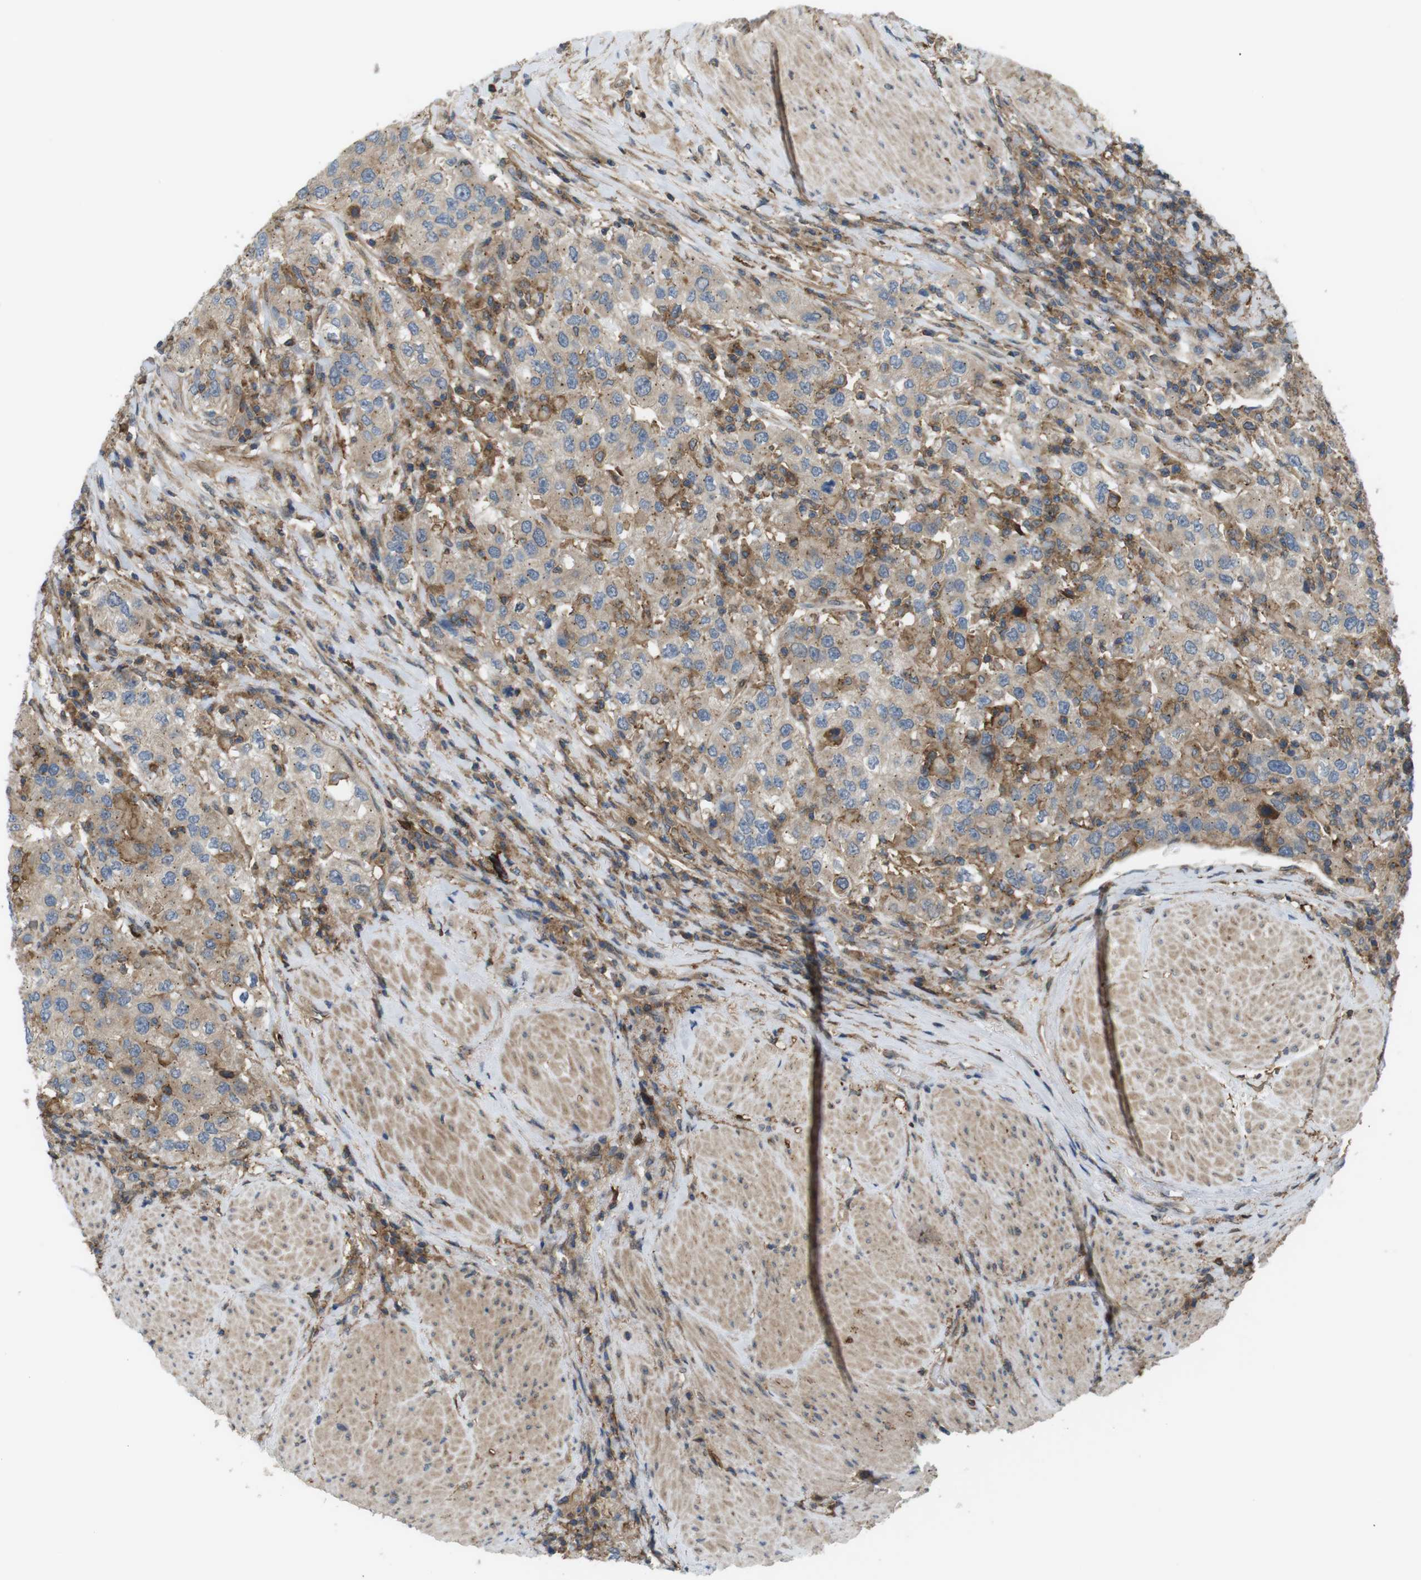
{"staining": {"intensity": "weak", "quantity": ">75%", "location": "cytoplasmic/membranous"}, "tissue": "urothelial cancer", "cell_type": "Tumor cells", "image_type": "cancer", "snomed": [{"axis": "morphology", "description": "Urothelial carcinoma, High grade"}, {"axis": "topography", "description": "Urinary bladder"}], "caption": "Brown immunohistochemical staining in urothelial cancer reveals weak cytoplasmic/membranous positivity in about >75% of tumor cells. Immunohistochemistry stains the protein in brown and the nuclei are stained blue.", "gene": "DDAH2", "patient": {"sex": "female", "age": 80}}